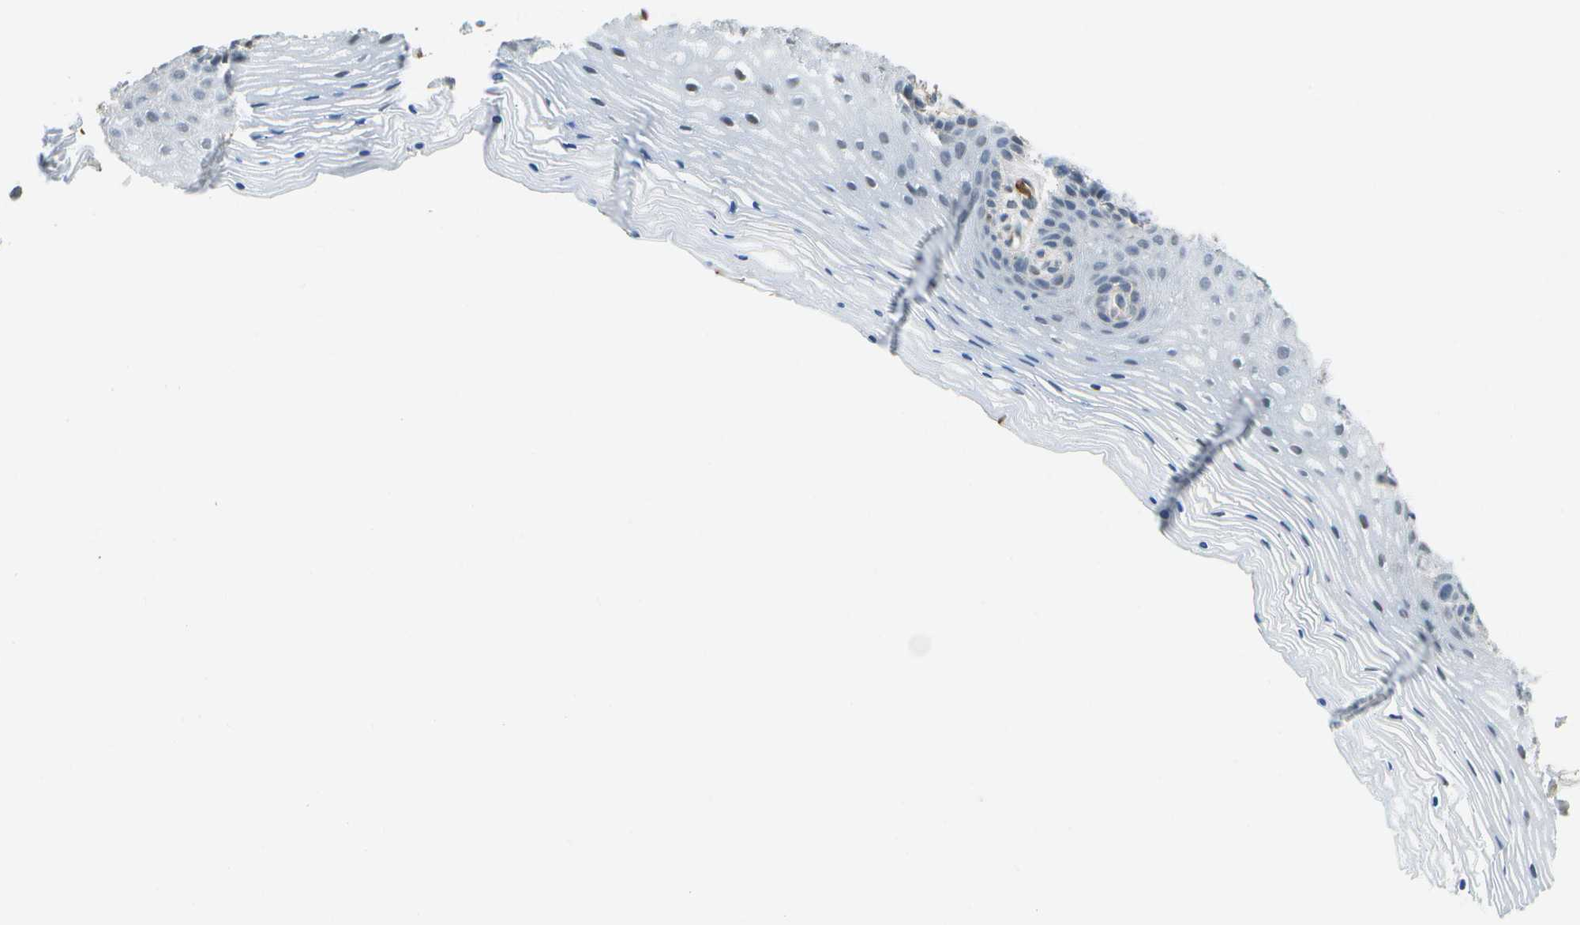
{"staining": {"intensity": "negative", "quantity": "none", "location": "none"}, "tissue": "vagina", "cell_type": "Squamous epithelial cells", "image_type": "normal", "snomed": [{"axis": "morphology", "description": "Normal tissue, NOS"}, {"axis": "topography", "description": "Vagina"}], "caption": "Immunohistochemical staining of benign human vagina shows no significant staining in squamous epithelial cells. (Brightfield microscopy of DAB immunohistochemistry at high magnification).", "gene": "CACHD1", "patient": {"sex": "female", "age": 32}}